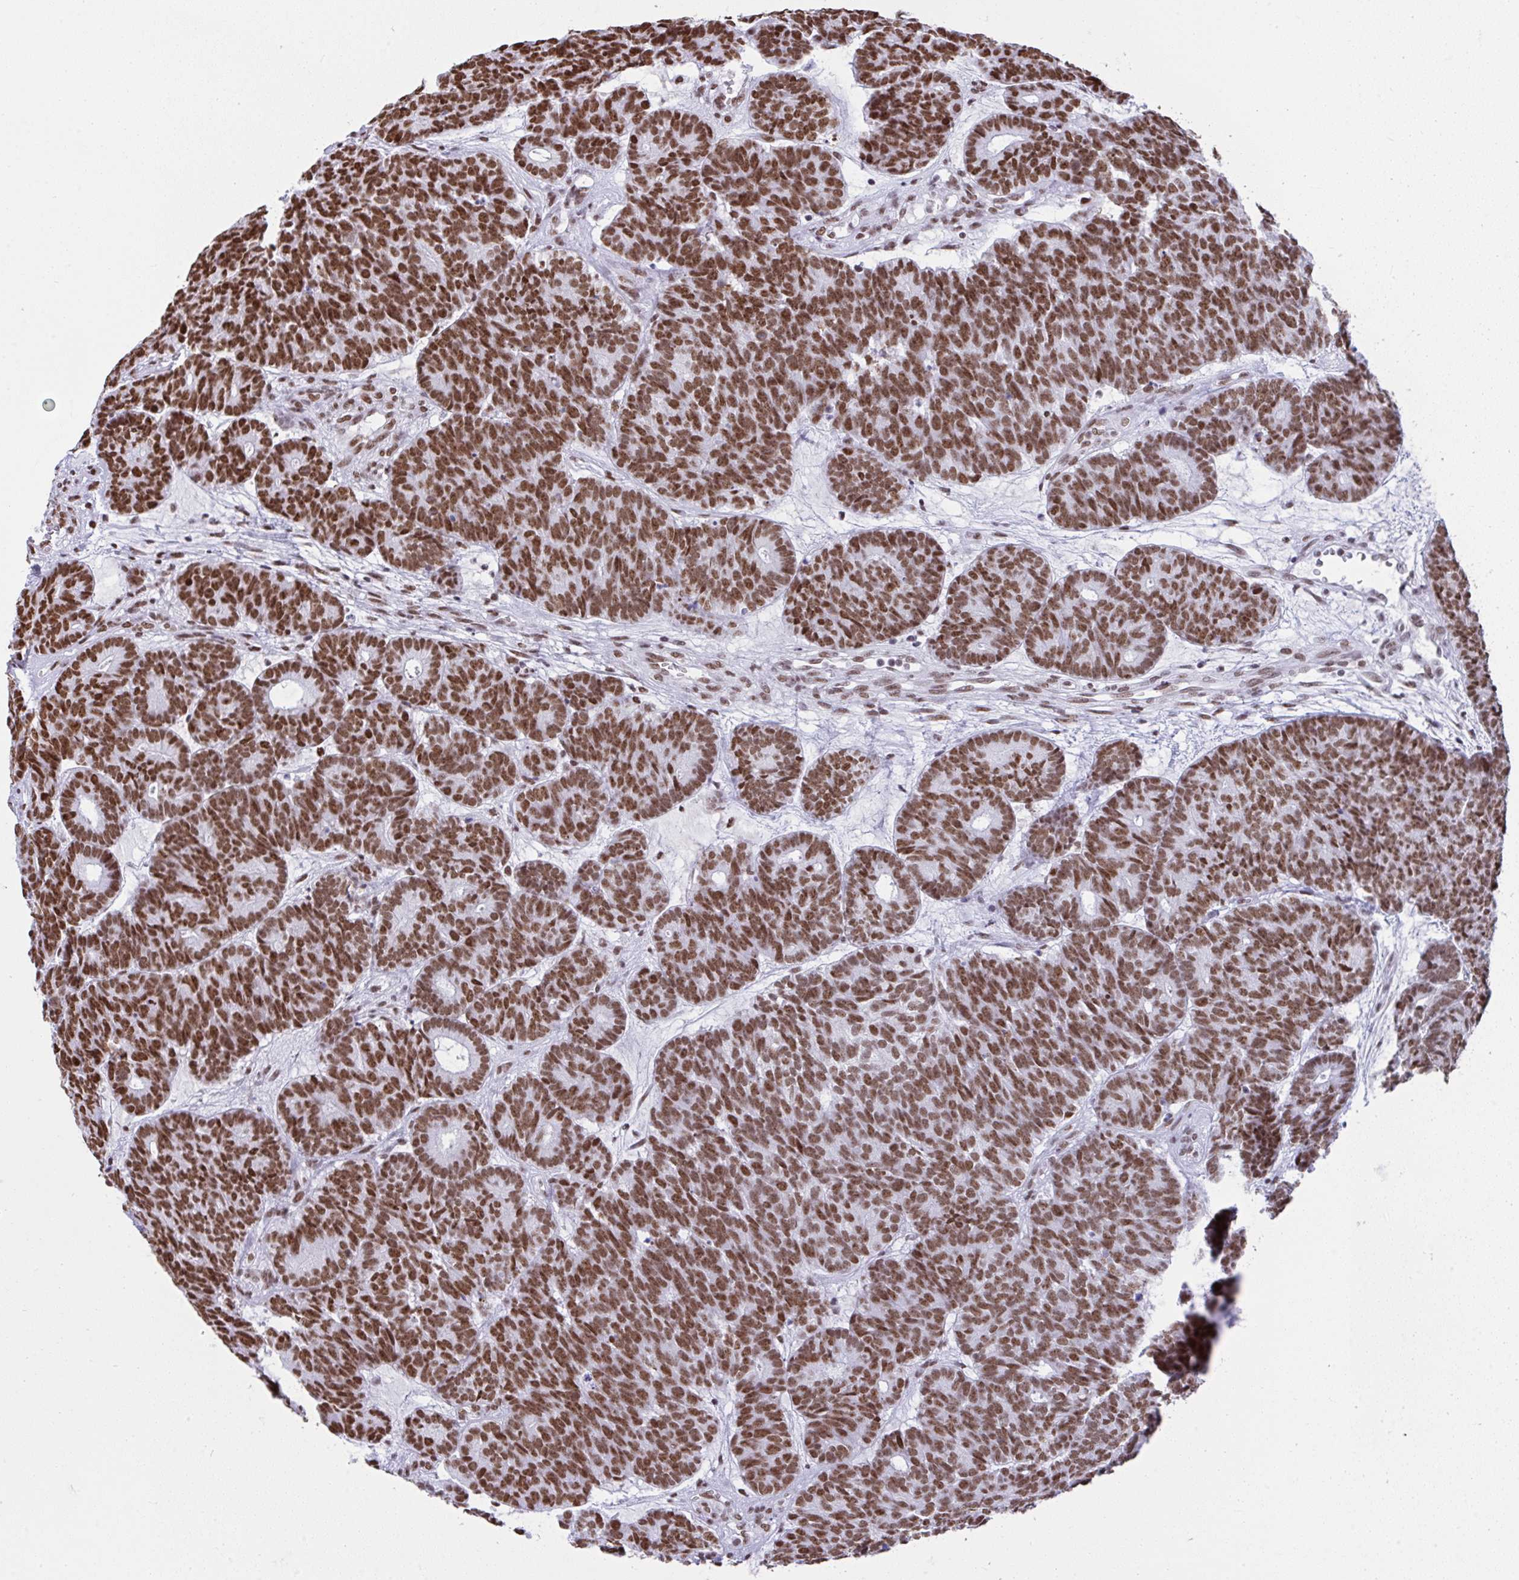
{"staining": {"intensity": "strong", "quantity": ">75%", "location": "nuclear"}, "tissue": "head and neck cancer", "cell_type": "Tumor cells", "image_type": "cancer", "snomed": [{"axis": "morphology", "description": "Adenocarcinoma, NOS"}, {"axis": "topography", "description": "Head-Neck"}], "caption": "DAB (3,3'-diaminobenzidine) immunohistochemical staining of head and neck cancer (adenocarcinoma) demonstrates strong nuclear protein positivity in about >75% of tumor cells.", "gene": "DDX52", "patient": {"sex": "female", "age": 81}}